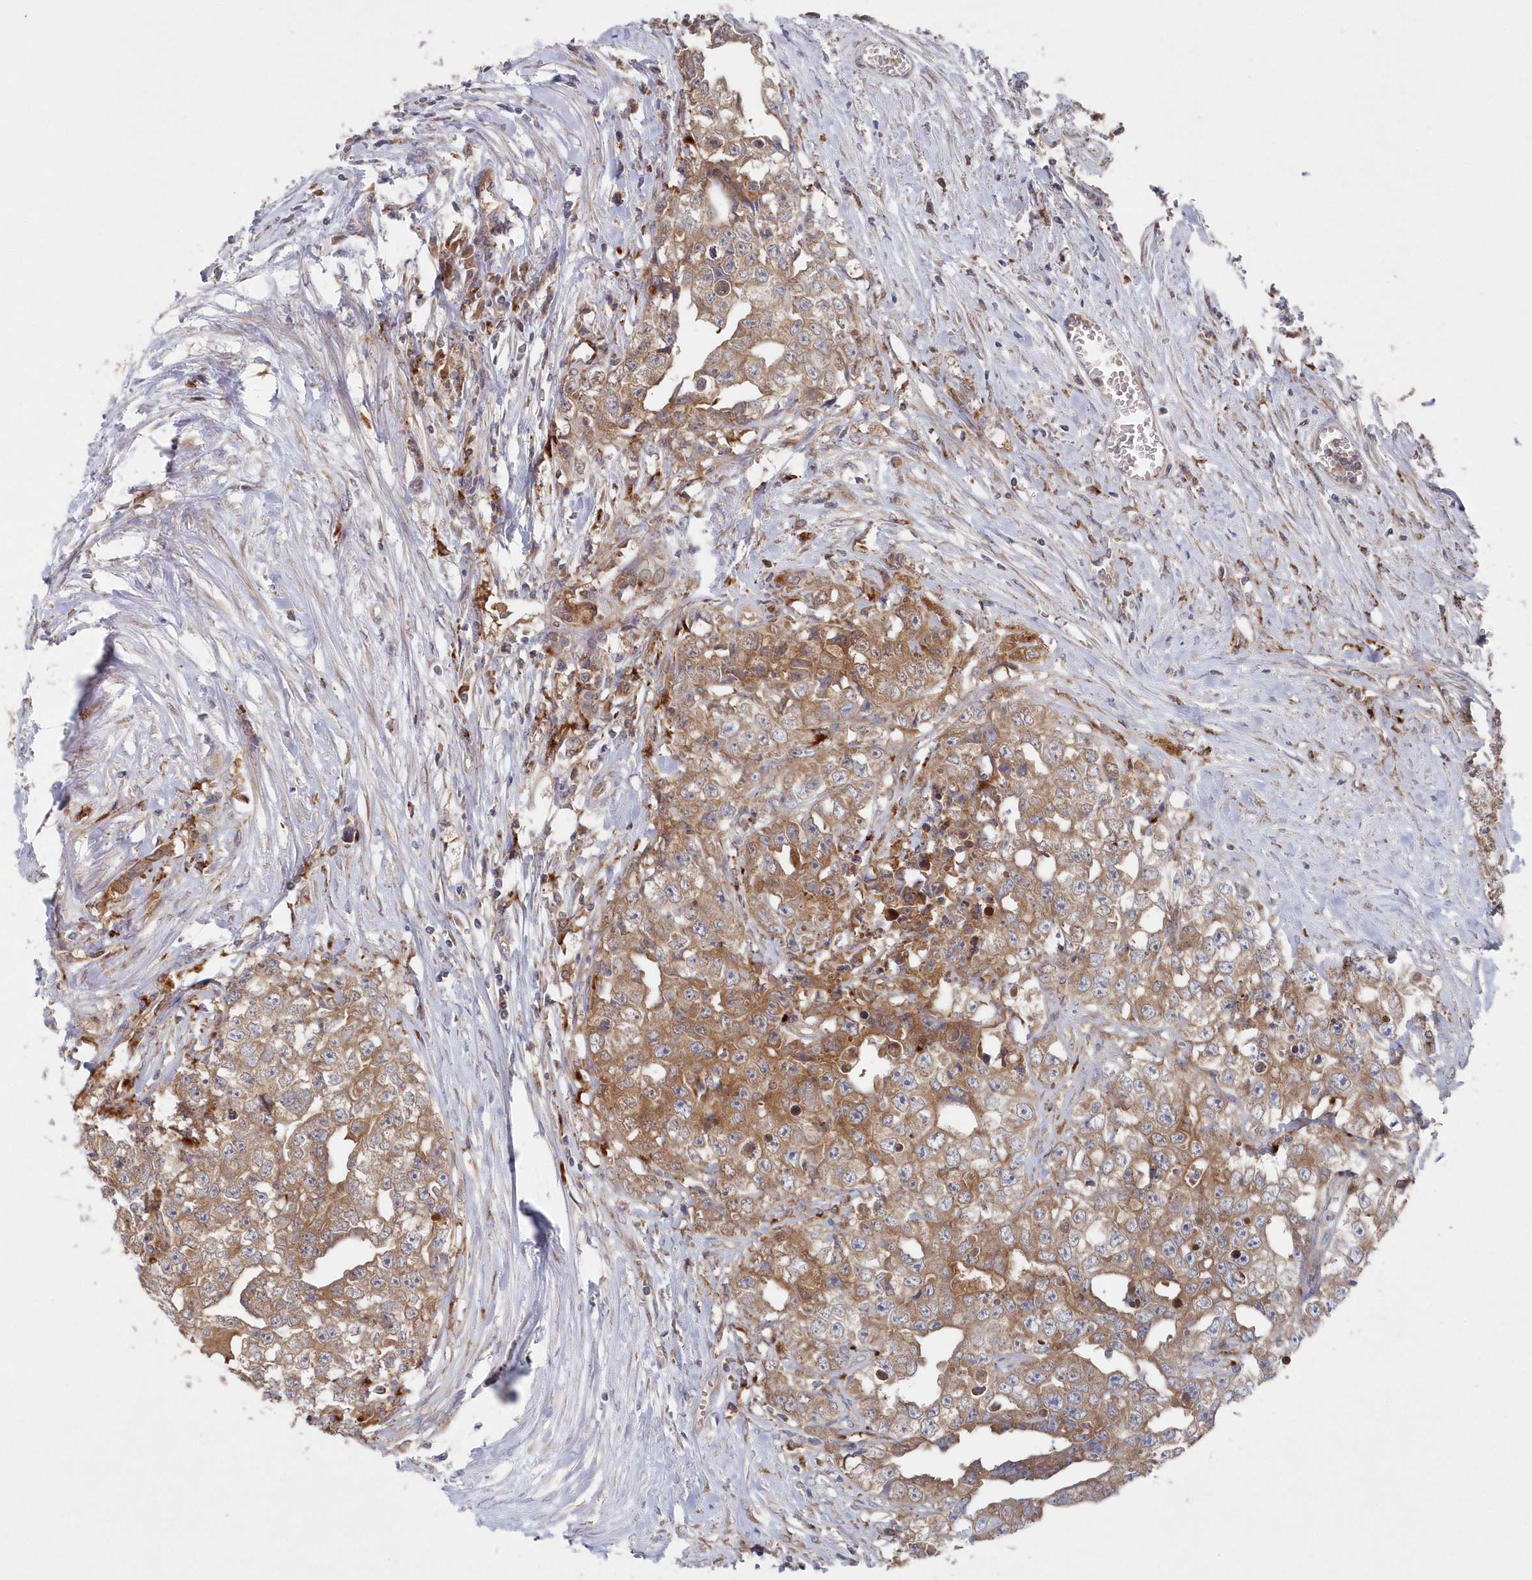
{"staining": {"intensity": "moderate", "quantity": ">75%", "location": "cytoplasmic/membranous"}, "tissue": "testis cancer", "cell_type": "Tumor cells", "image_type": "cancer", "snomed": [{"axis": "morphology", "description": "Seminoma, NOS"}, {"axis": "morphology", "description": "Carcinoma, Embryonal, NOS"}, {"axis": "topography", "description": "Testis"}], "caption": "This micrograph demonstrates immunohistochemistry staining of embryonal carcinoma (testis), with medium moderate cytoplasmic/membranous staining in about >75% of tumor cells.", "gene": "ASNSD1", "patient": {"sex": "male", "age": 43}}